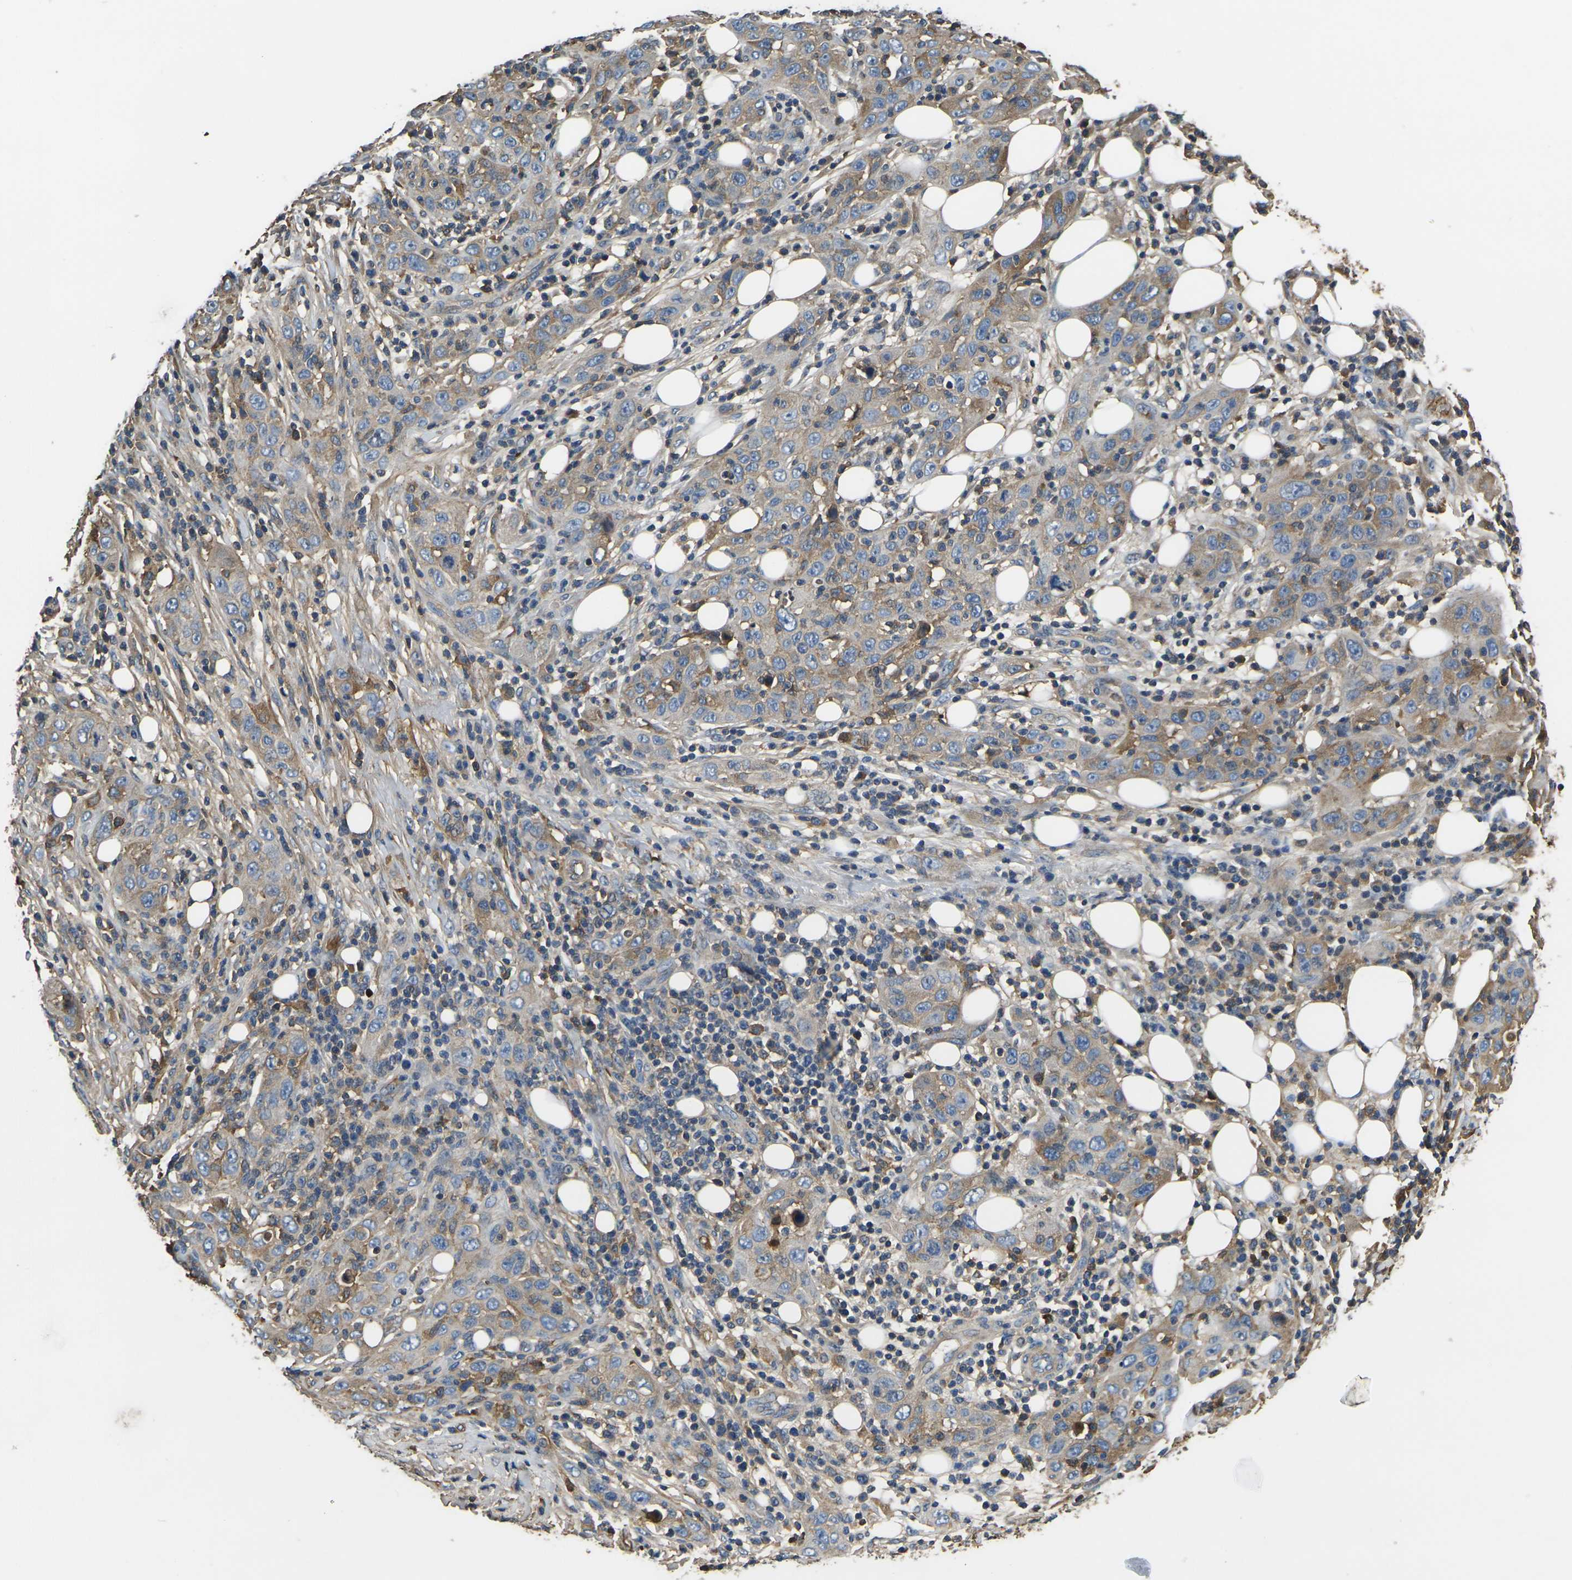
{"staining": {"intensity": "moderate", "quantity": "<25%", "location": "cytoplasmic/membranous"}, "tissue": "skin cancer", "cell_type": "Tumor cells", "image_type": "cancer", "snomed": [{"axis": "morphology", "description": "Squamous cell carcinoma, NOS"}, {"axis": "topography", "description": "Skin"}], "caption": "Immunohistochemistry image of human squamous cell carcinoma (skin) stained for a protein (brown), which shows low levels of moderate cytoplasmic/membranous staining in about <25% of tumor cells.", "gene": "HSPG2", "patient": {"sex": "female", "age": 88}}